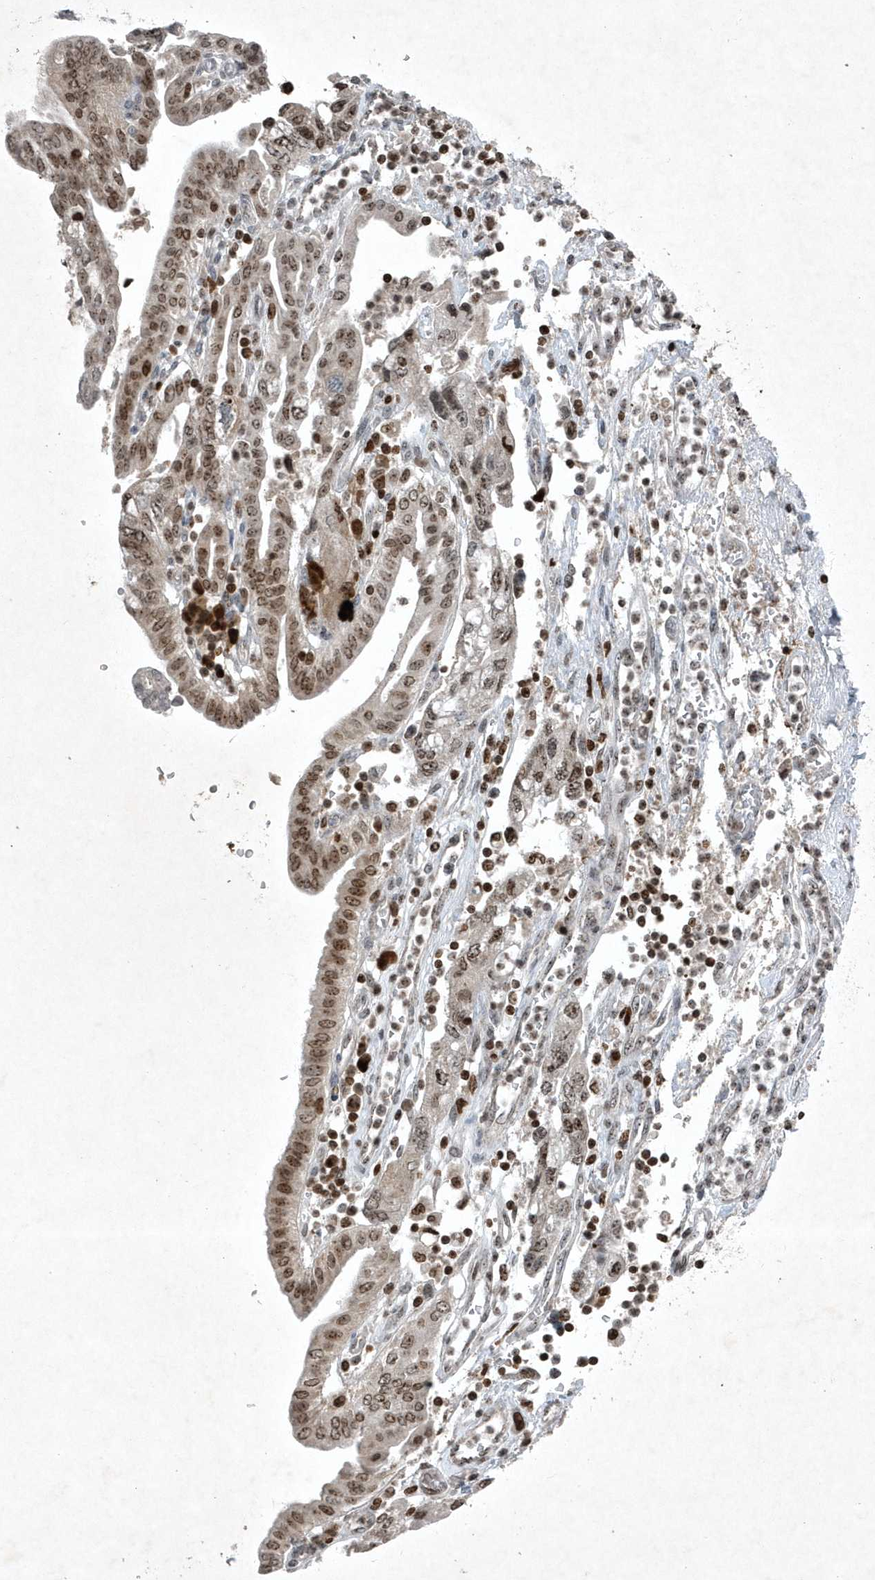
{"staining": {"intensity": "moderate", "quantity": ">75%", "location": "nuclear"}, "tissue": "pancreatic cancer", "cell_type": "Tumor cells", "image_type": "cancer", "snomed": [{"axis": "morphology", "description": "Adenocarcinoma, NOS"}, {"axis": "topography", "description": "Pancreas"}], "caption": "Immunohistochemistry (IHC) of human adenocarcinoma (pancreatic) demonstrates medium levels of moderate nuclear staining in about >75% of tumor cells.", "gene": "QTRT2", "patient": {"sex": "female", "age": 73}}